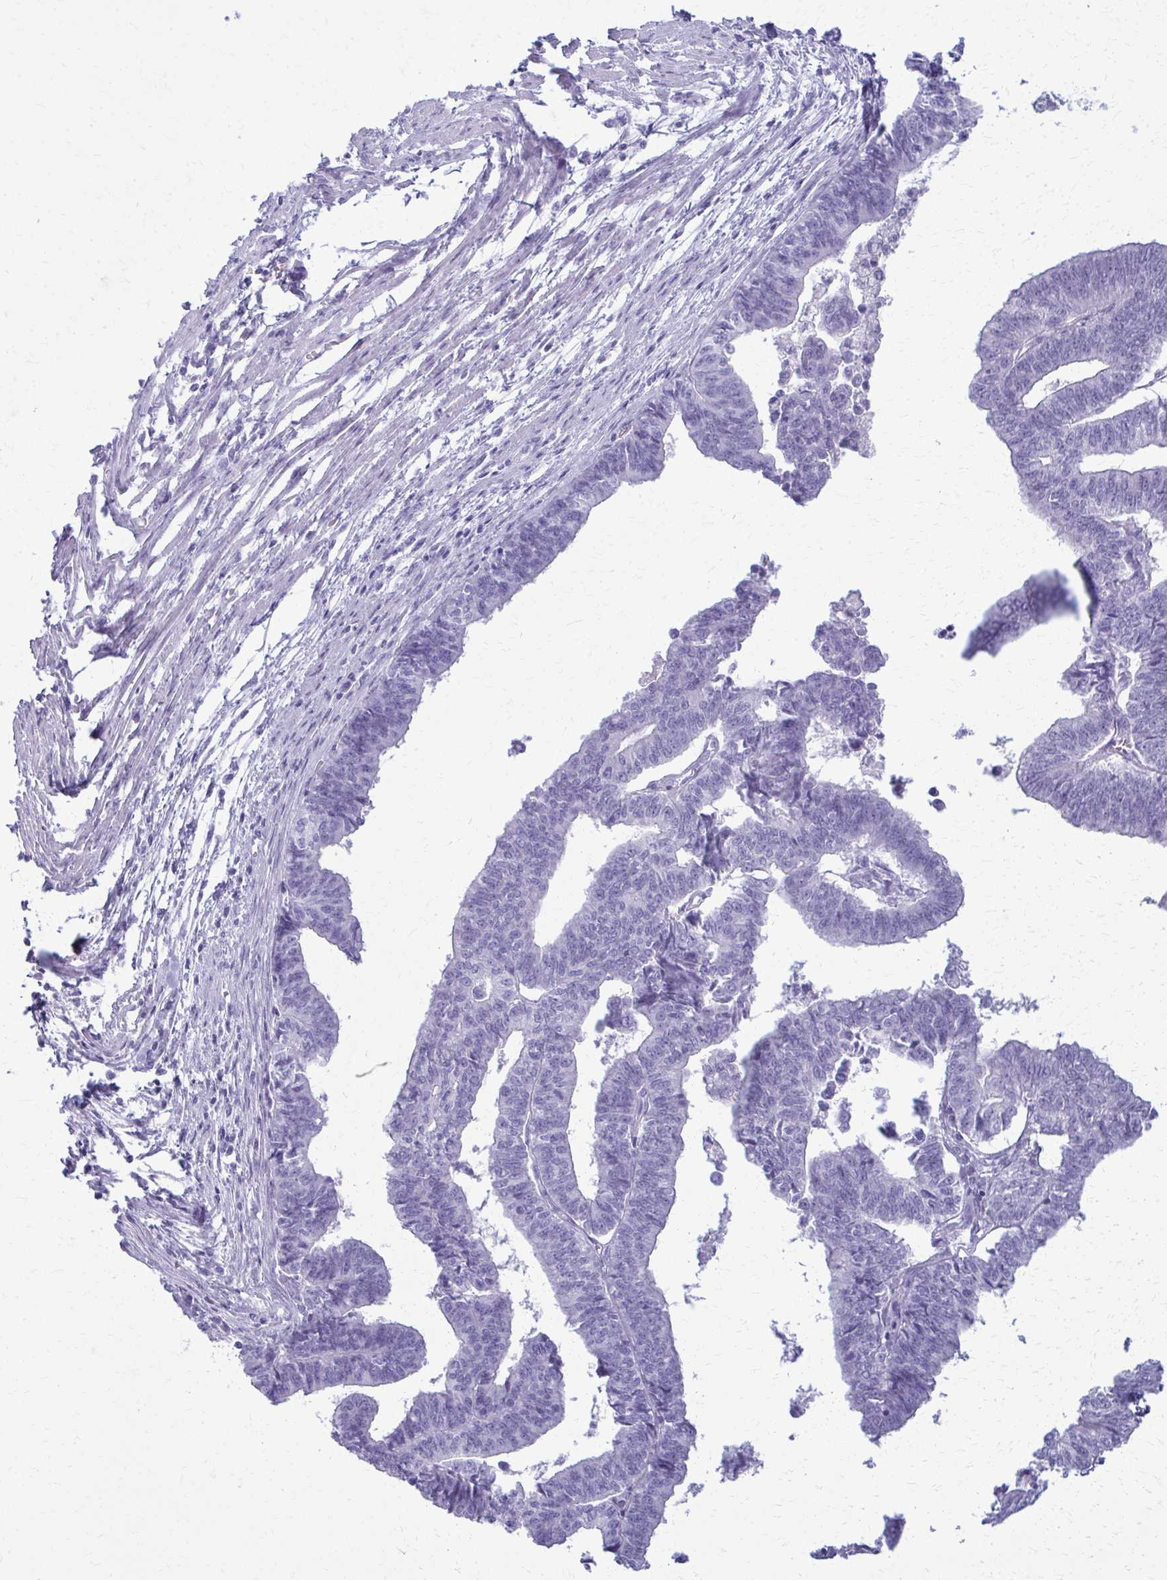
{"staining": {"intensity": "negative", "quantity": "none", "location": "none"}, "tissue": "endometrial cancer", "cell_type": "Tumor cells", "image_type": "cancer", "snomed": [{"axis": "morphology", "description": "Adenocarcinoma, NOS"}, {"axis": "topography", "description": "Endometrium"}], "caption": "Adenocarcinoma (endometrial) was stained to show a protein in brown. There is no significant expression in tumor cells. (Stains: DAB immunohistochemistry (IHC) with hematoxylin counter stain, Microscopy: brightfield microscopy at high magnification).", "gene": "ACSM2B", "patient": {"sex": "female", "age": 65}}